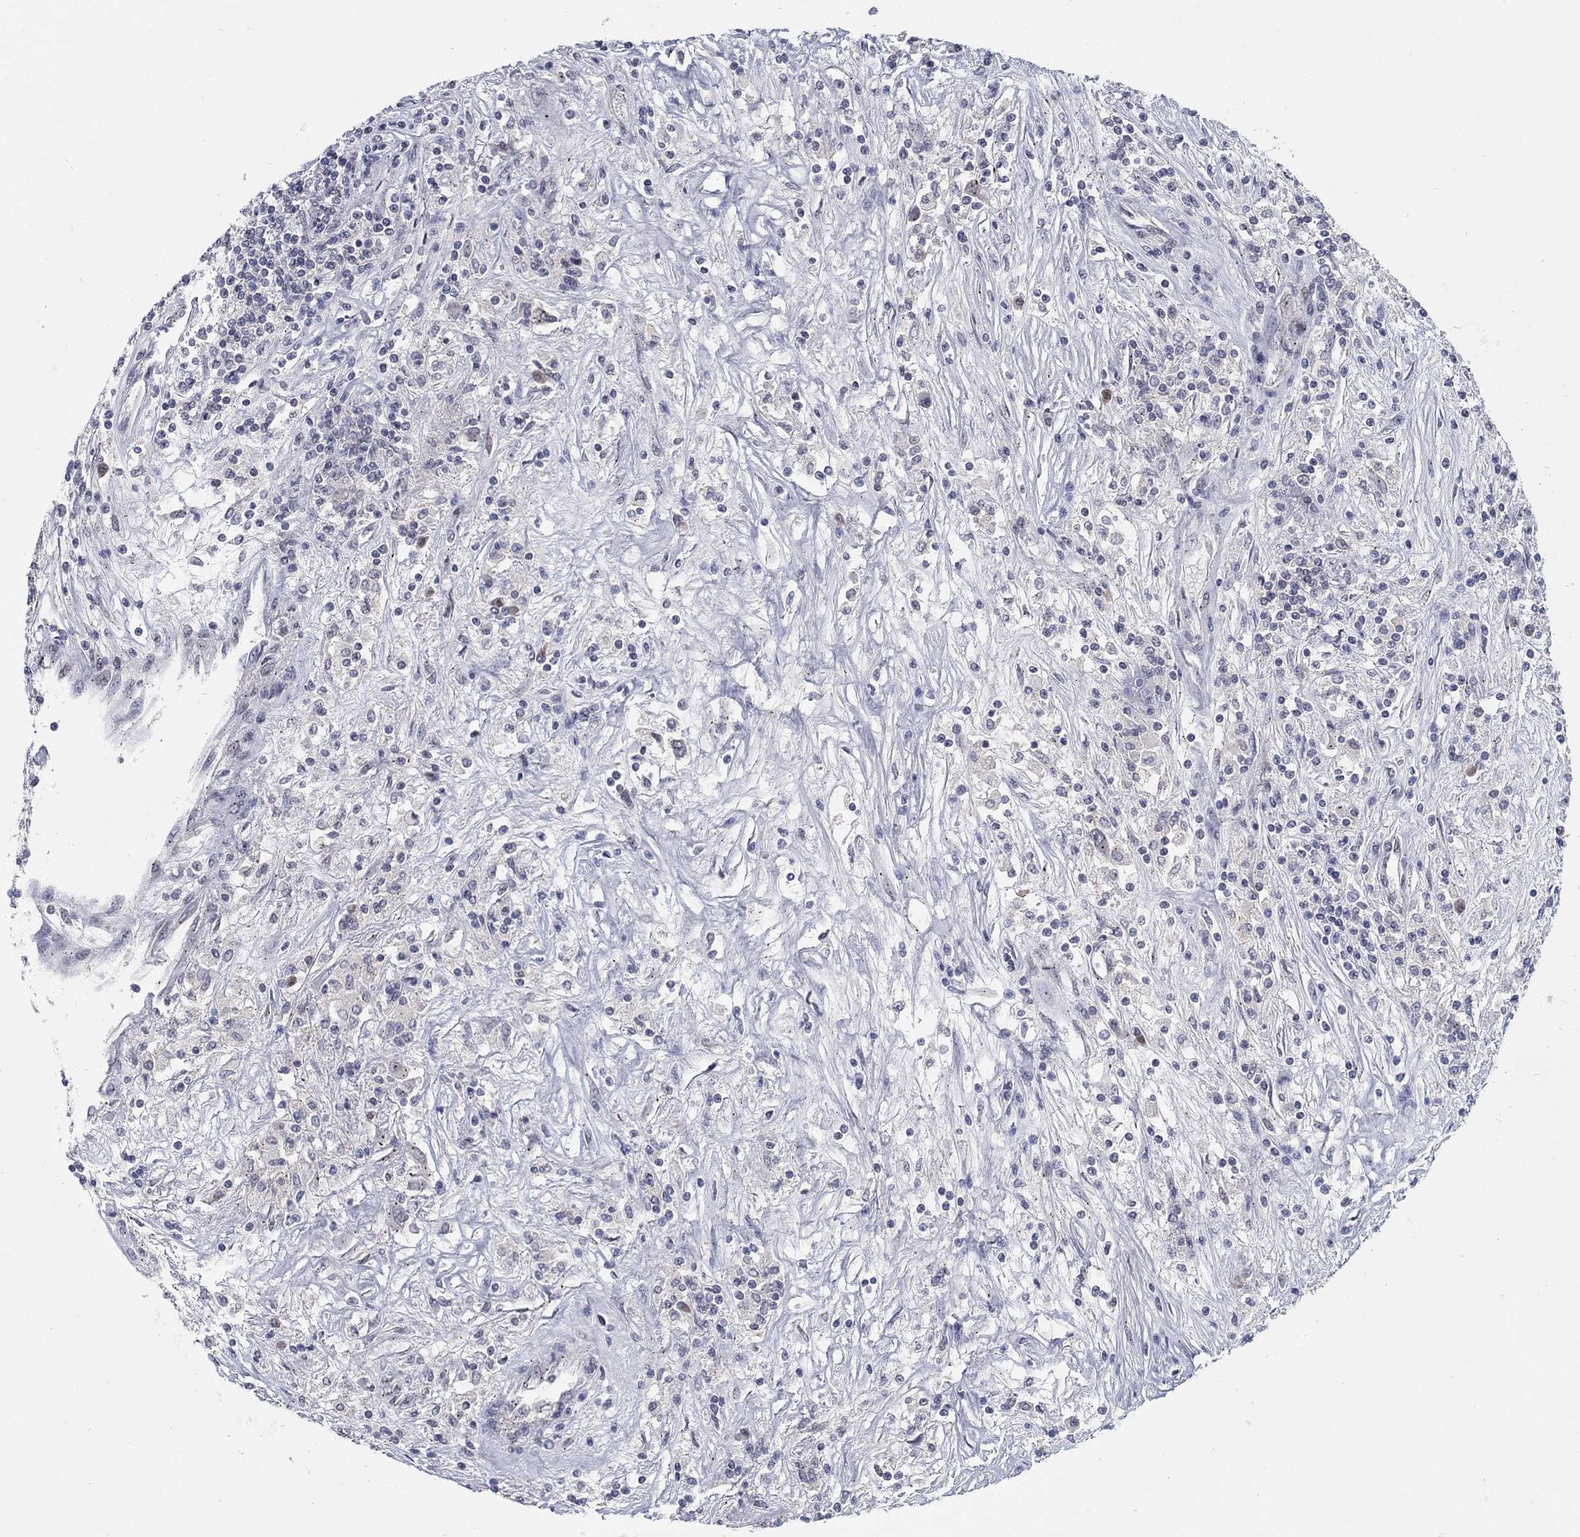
{"staining": {"intensity": "moderate", "quantity": "25%-75%", "location": "cytoplasmic/membranous"}, "tissue": "renal cancer", "cell_type": "Tumor cells", "image_type": "cancer", "snomed": [{"axis": "morphology", "description": "Adenocarcinoma, NOS"}, {"axis": "topography", "description": "Kidney"}], "caption": "Immunohistochemistry (DAB (3,3'-diaminobenzidine)) staining of renal cancer exhibits moderate cytoplasmic/membranous protein positivity in approximately 25%-75% of tumor cells. Using DAB (3,3'-diaminobenzidine) (brown) and hematoxylin (blue) stains, captured at high magnification using brightfield microscopy.", "gene": "SH3RF1", "patient": {"sex": "female", "age": 67}}